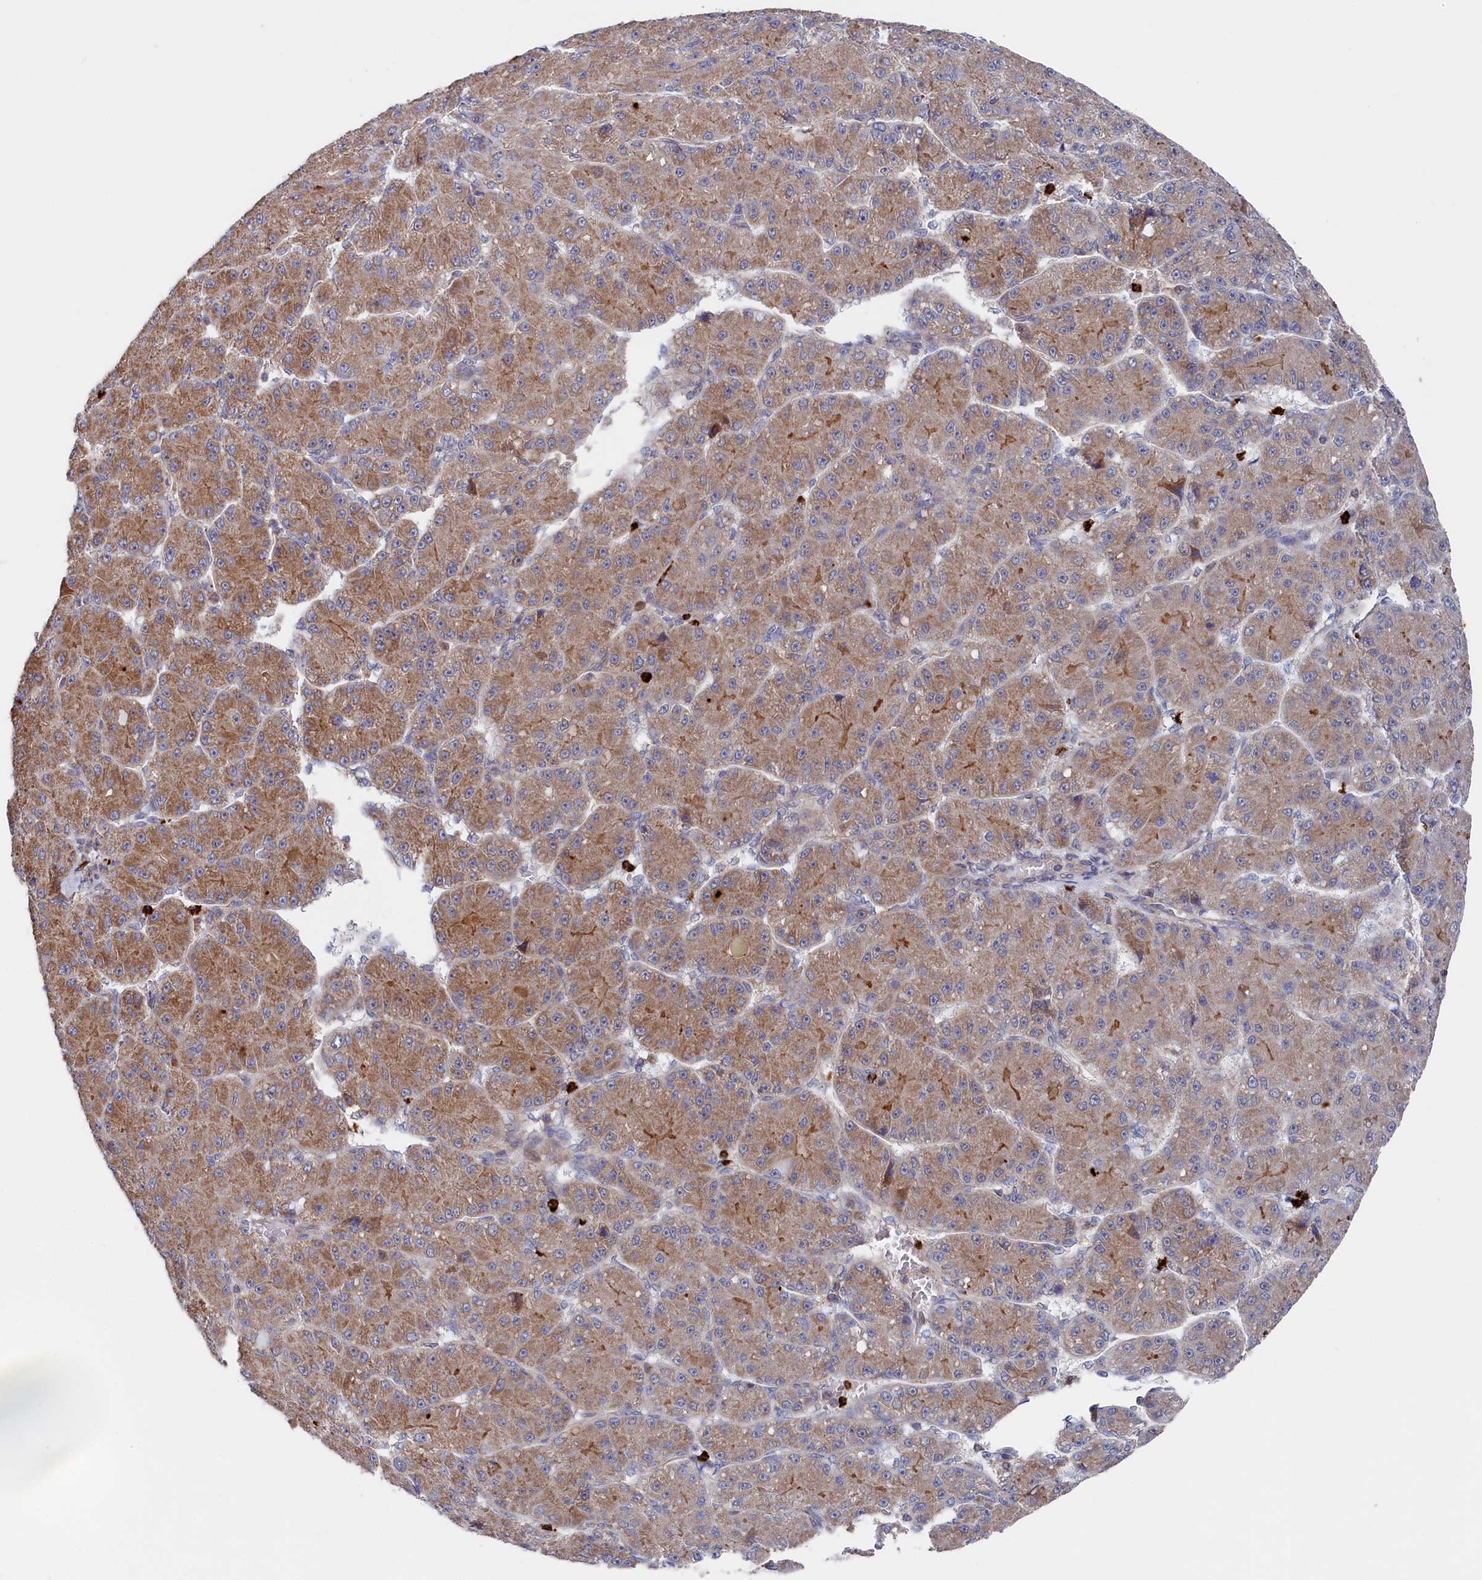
{"staining": {"intensity": "moderate", "quantity": ">75%", "location": "cytoplasmic/membranous"}, "tissue": "liver cancer", "cell_type": "Tumor cells", "image_type": "cancer", "snomed": [{"axis": "morphology", "description": "Carcinoma, Hepatocellular, NOS"}, {"axis": "topography", "description": "Liver"}], "caption": "A brown stain shows moderate cytoplasmic/membranous staining of a protein in hepatocellular carcinoma (liver) tumor cells.", "gene": "CHCHD1", "patient": {"sex": "male", "age": 67}}